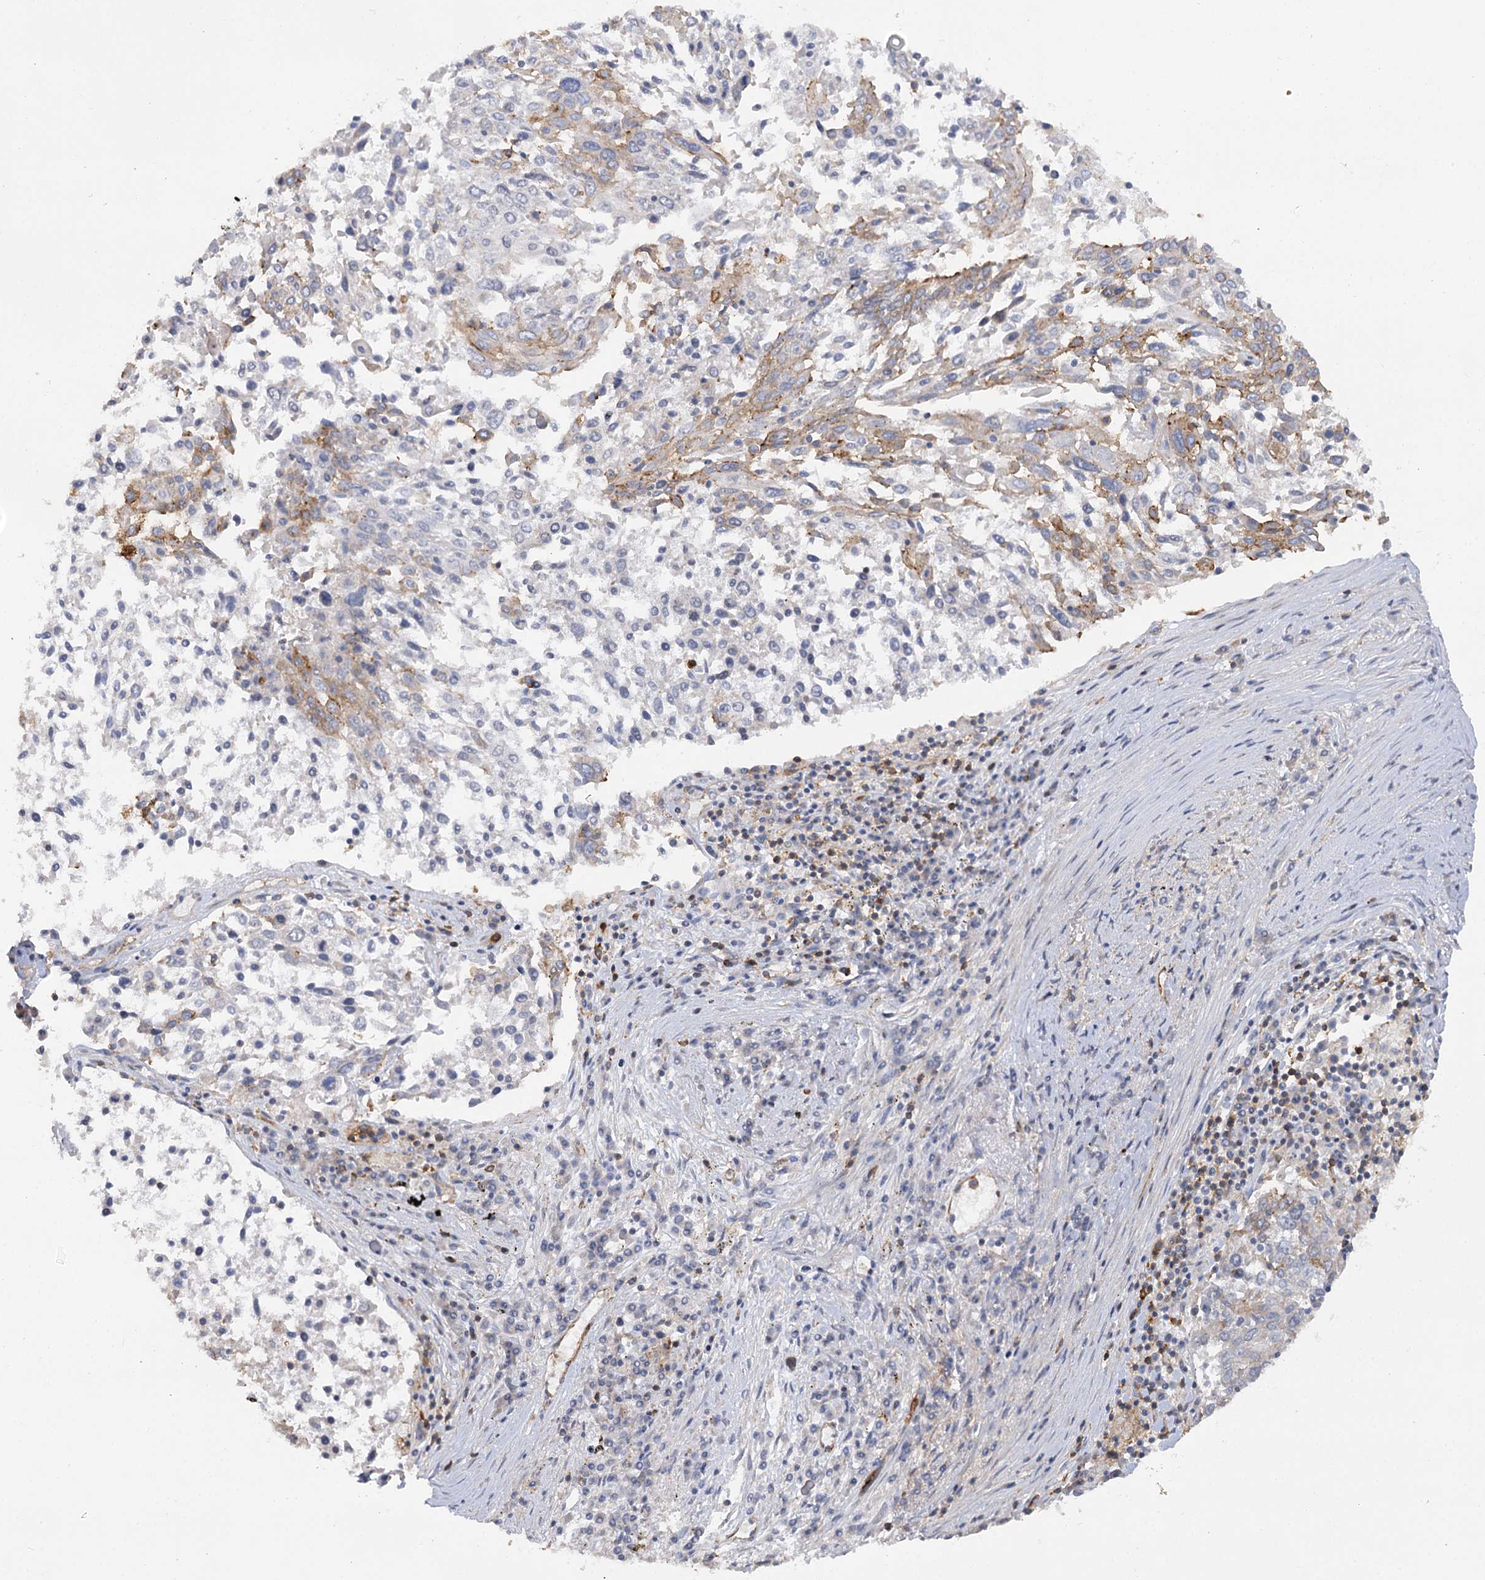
{"staining": {"intensity": "moderate", "quantity": "<25%", "location": "cytoplasmic/membranous"}, "tissue": "lung cancer", "cell_type": "Tumor cells", "image_type": "cancer", "snomed": [{"axis": "morphology", "description": "Squamous cell carcinoma, NOS"}, {"axis": "topography", "description": "Lung"}], "caption": "Protein expression analysis of human squamous cell carcinoma (lung) reveals moderate cytoplasmic/membranous positivity in approximately <25% of tumor cells.", "gene": "SYNPO2", "patient": {"sex": "male", "age": 65}}